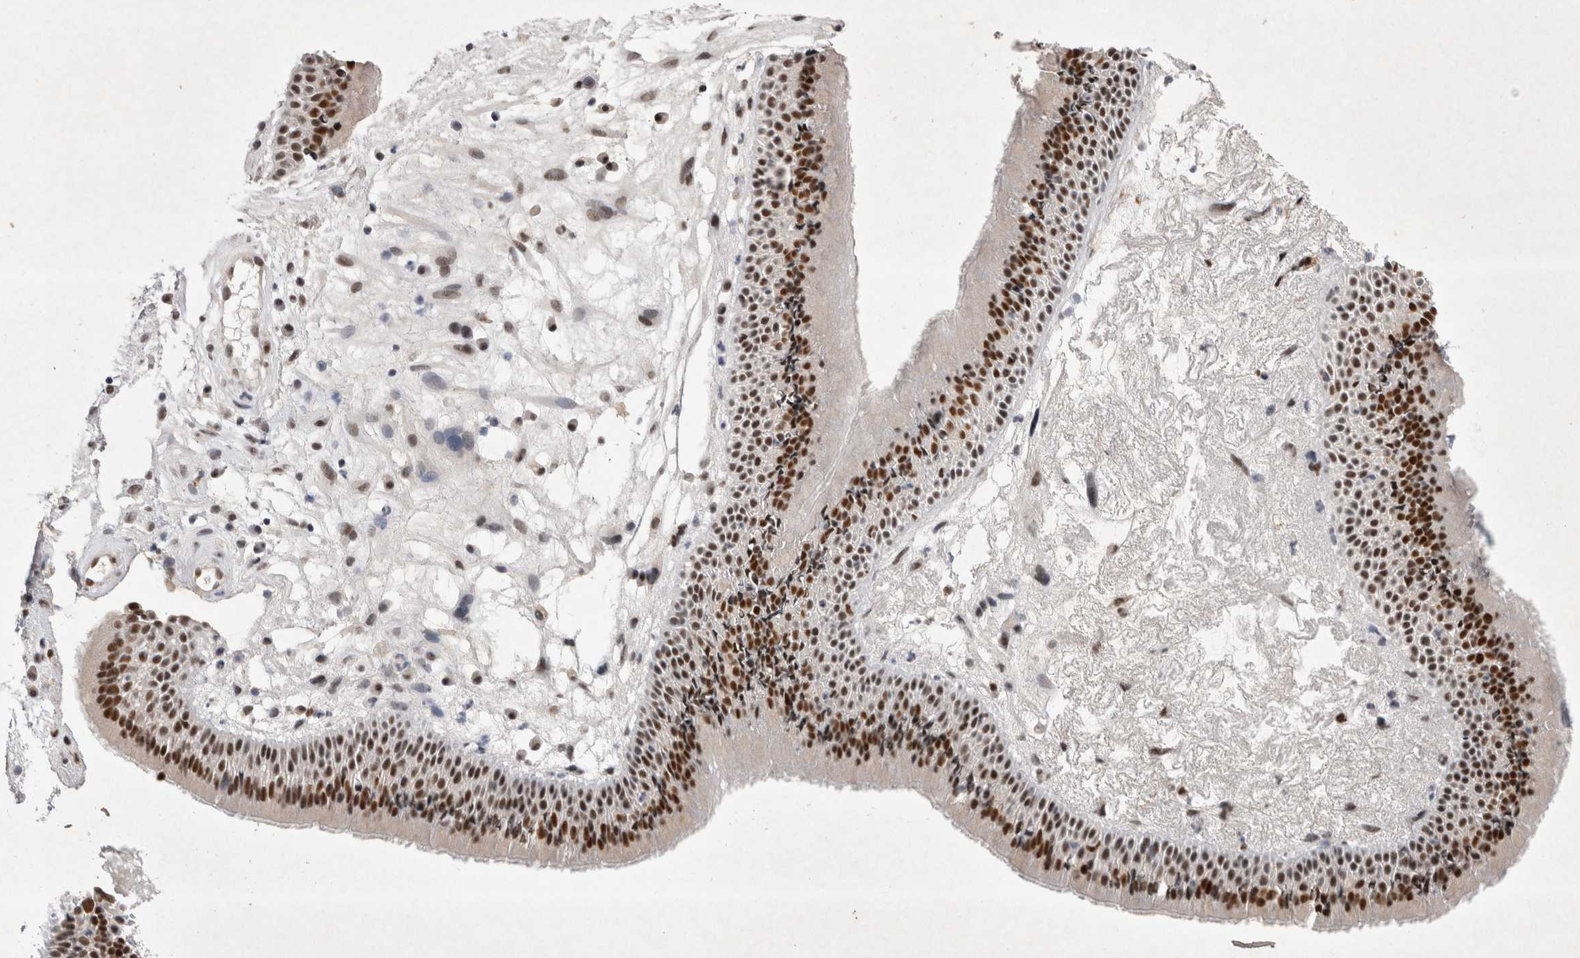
{"staining": {"intensity": "strong", "quantity": "25%-75%", "location": "nuclear"}, "tissue": "nasopharynx", "cell_type": "Respiratory epithelial cells", "image_type": "normal", "snomed": [{"axis": "morphology", "description": "Normal tissue, NOS"}, {"axis": "topography", "description": "Nasopharynx"}], "caption": "Protein staining of benign nasopharynx displays strong nuclear staining in approximately 25%-75% of respiratory epithelial cells. (Brightfield microscopy of DAB IHC at high magnification).", "gene": "RBM6", "patient": {"sex": "female", "age": 39}}